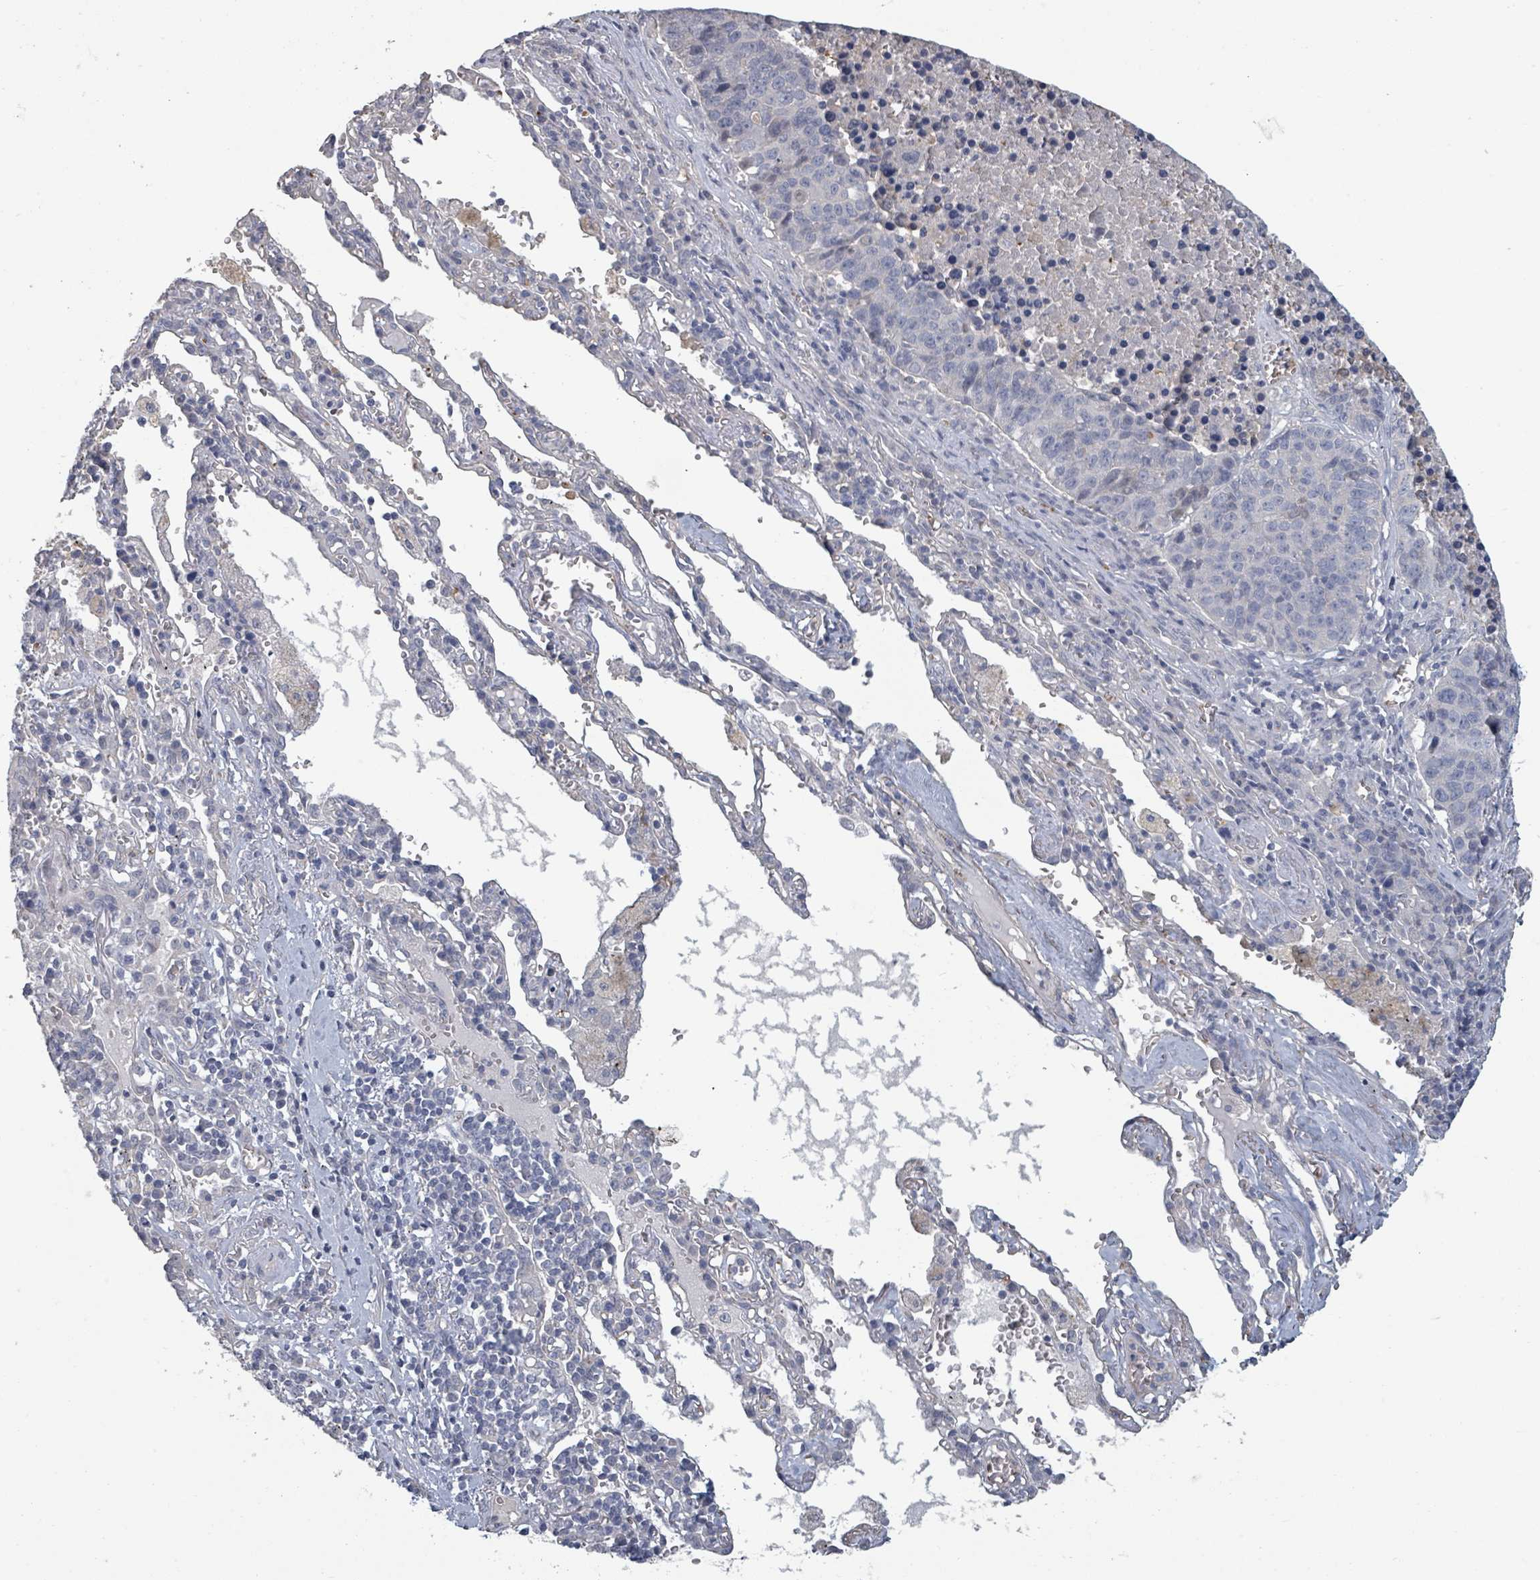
{"staining": {"intensity": "negative", "quantity": "none", "location": "none"}, "tissue": "lung cancer", "cell_type": "Tumor cells", "image_type": "cancer", "snomed": [{"axis": "morphology", "description": "Squamous cell carcinoma, NOS"}, {"axis": "topography", "description": "Lung"}], "caption": "IHC histopathology image of neoplastic tissue: lung cancer stained with DAB (3,3'-diaminobenzidine) shows no significant protein expression in tumor cells.", "gene": "PLAUR", "patient": {"sex": "female", "age": 66}}